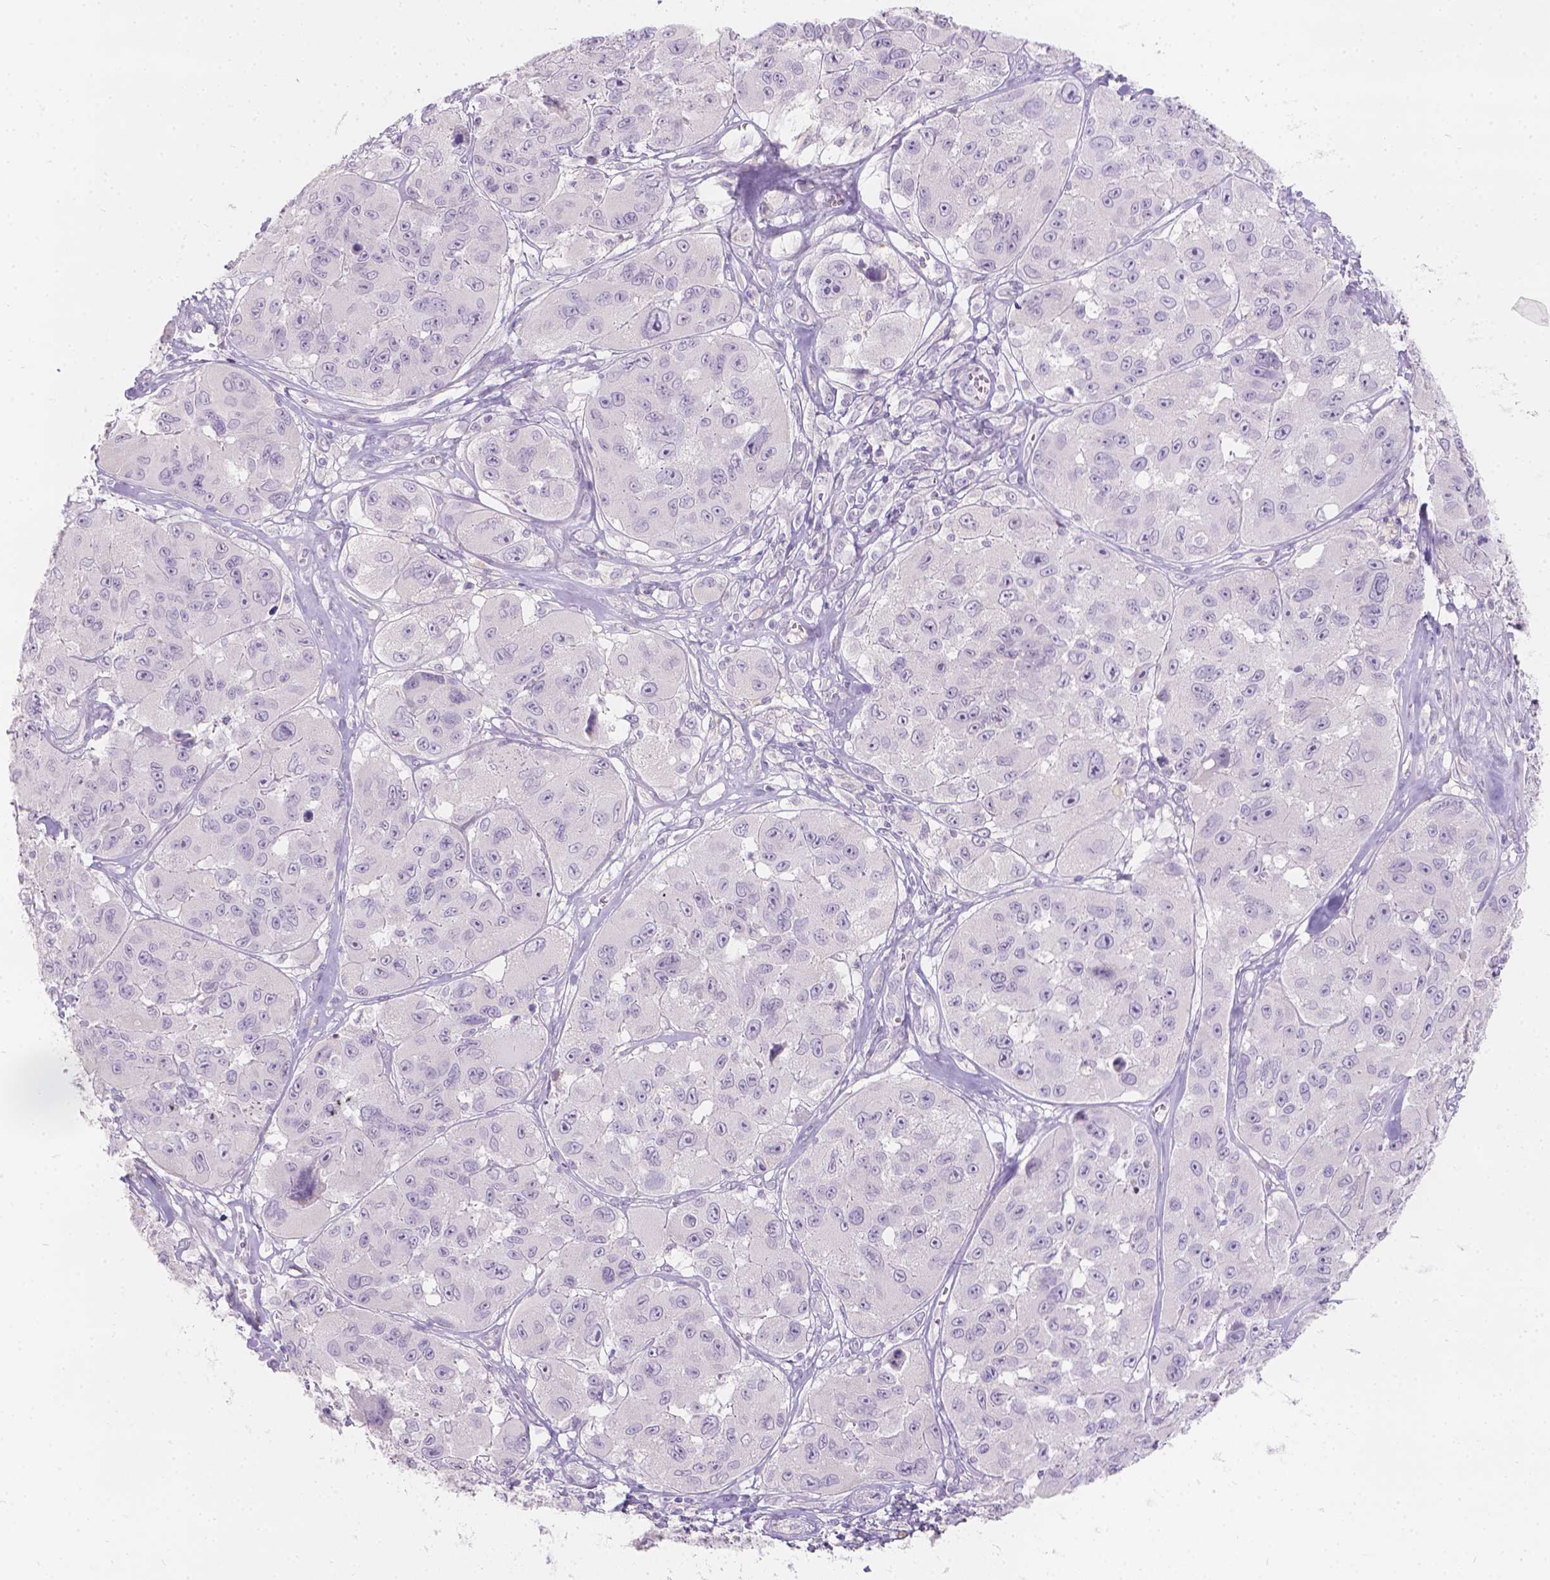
{"staining": {"intensity": "negative", "quantity": "none", "location": "none"}, "tissue": "melanoma", "cell_type": "Tumor cells", "image_type": "cancer", "snomed": [{"axis": "morphology", "description": "Malignant melanoma, NOS"}, {"axis": "topography", "description": "Skin"}], "caption": "DAB (3,3'-diaminobenzidine) immunohistochemical staining of human malignant melanoma shows no significant expression in tumor cells. Brightfield microscopy of immunohistochemistry stained with DAB (3,3'-diaminobenzidine) (brown) and hematoxylin (blue), captured at high magnification.", "gene": "HTN3", "patient": {"sex": "female", "age": 66}}